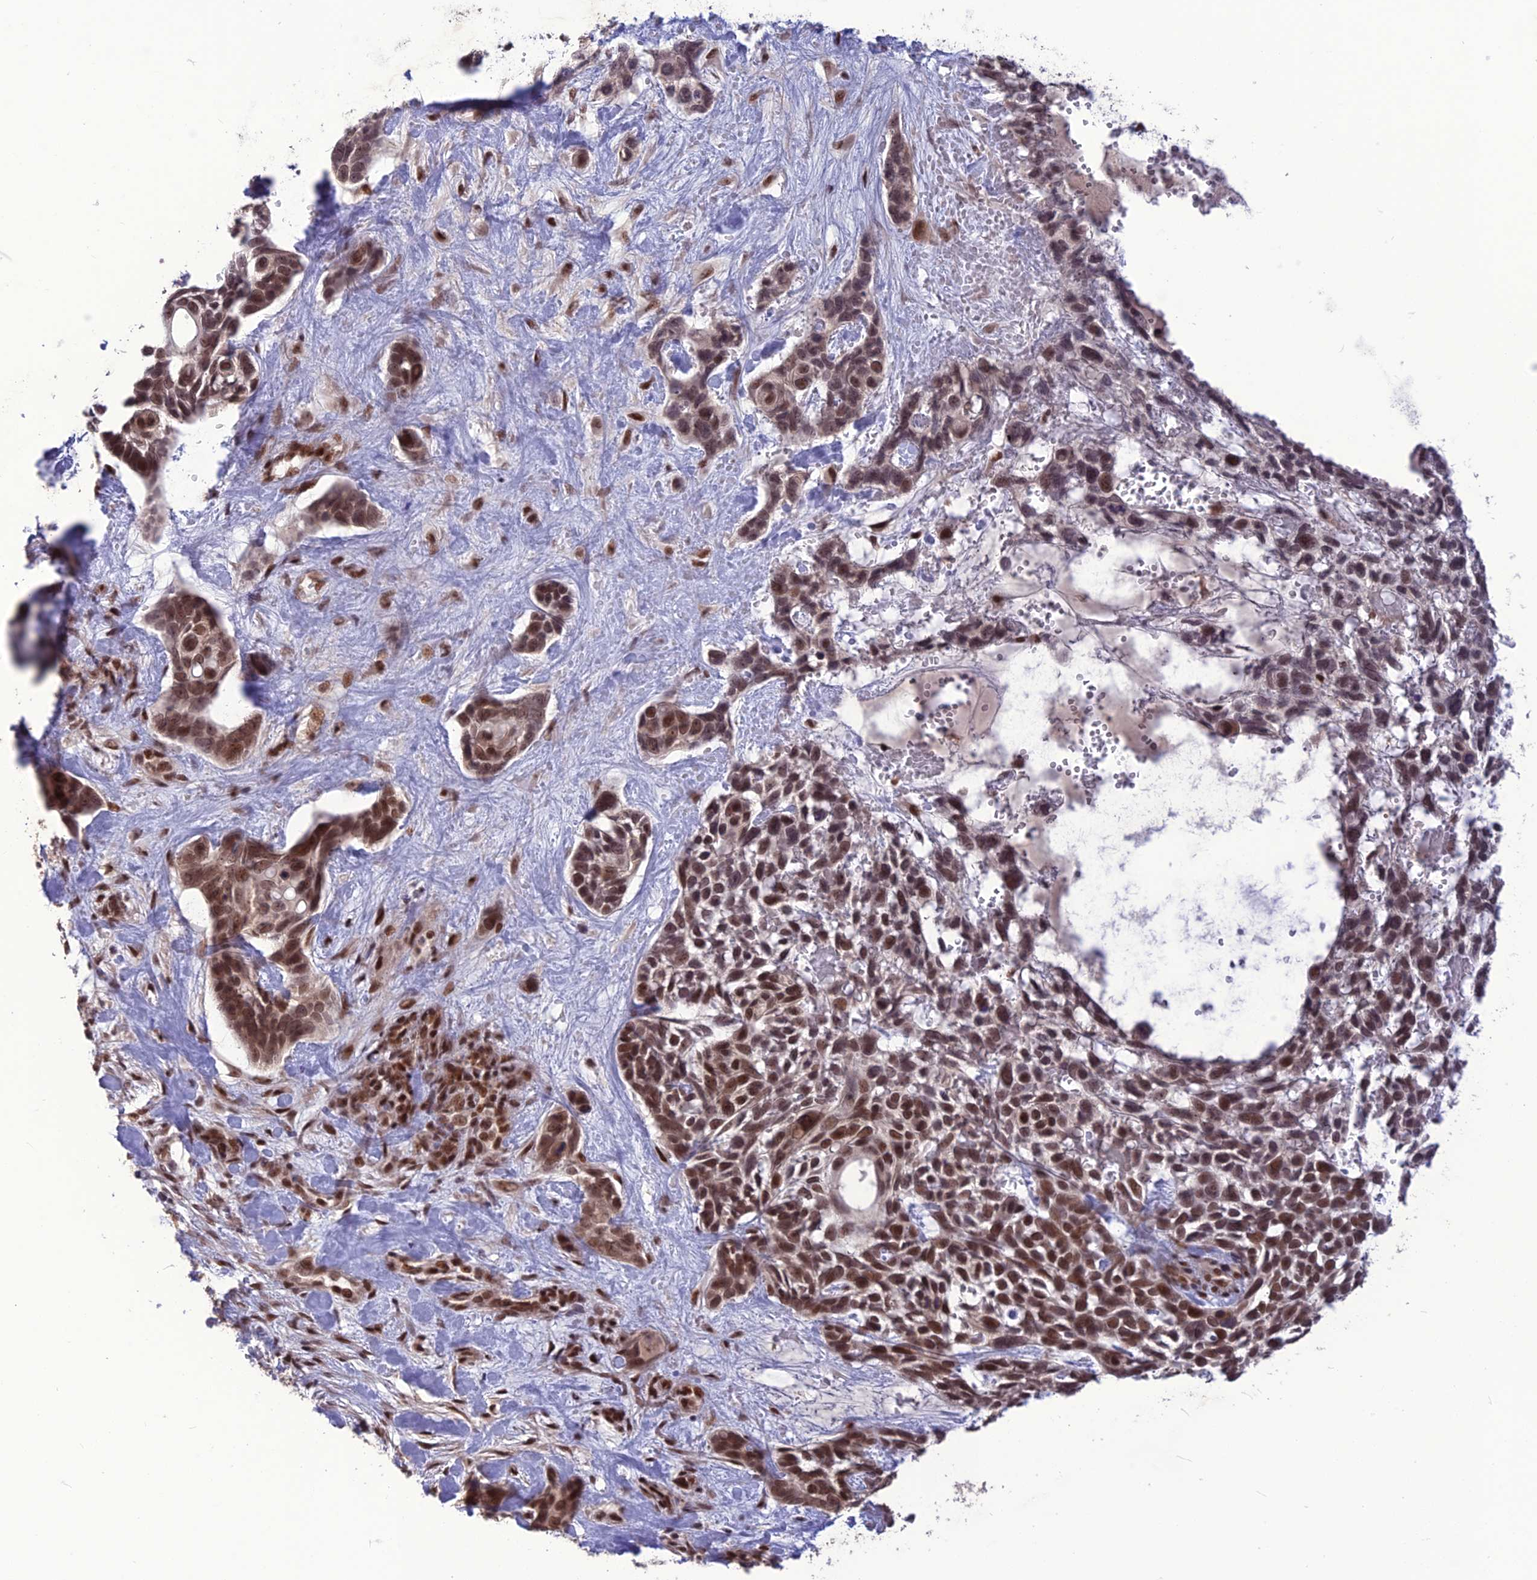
{"staining": {"intensity": "strong", "quantity": ">75%", "location": "nuclear"}, "tissue": "skin cancer", "cell_type": "Tumor cells", "image_type": "cancer", "snomed": [{"axis": "morphology", "description": "Basal cell carcinoma"}, {"axis": "topography", "description": "Skin"}], "caption": "A micrograph showing strong nuclear positivity in about >75% of tumor cells in skin cancer, as visualized by brown immunohistochemical staining.", "gene": "DIS3", "patient": {"sex": "male", "age": 88}}